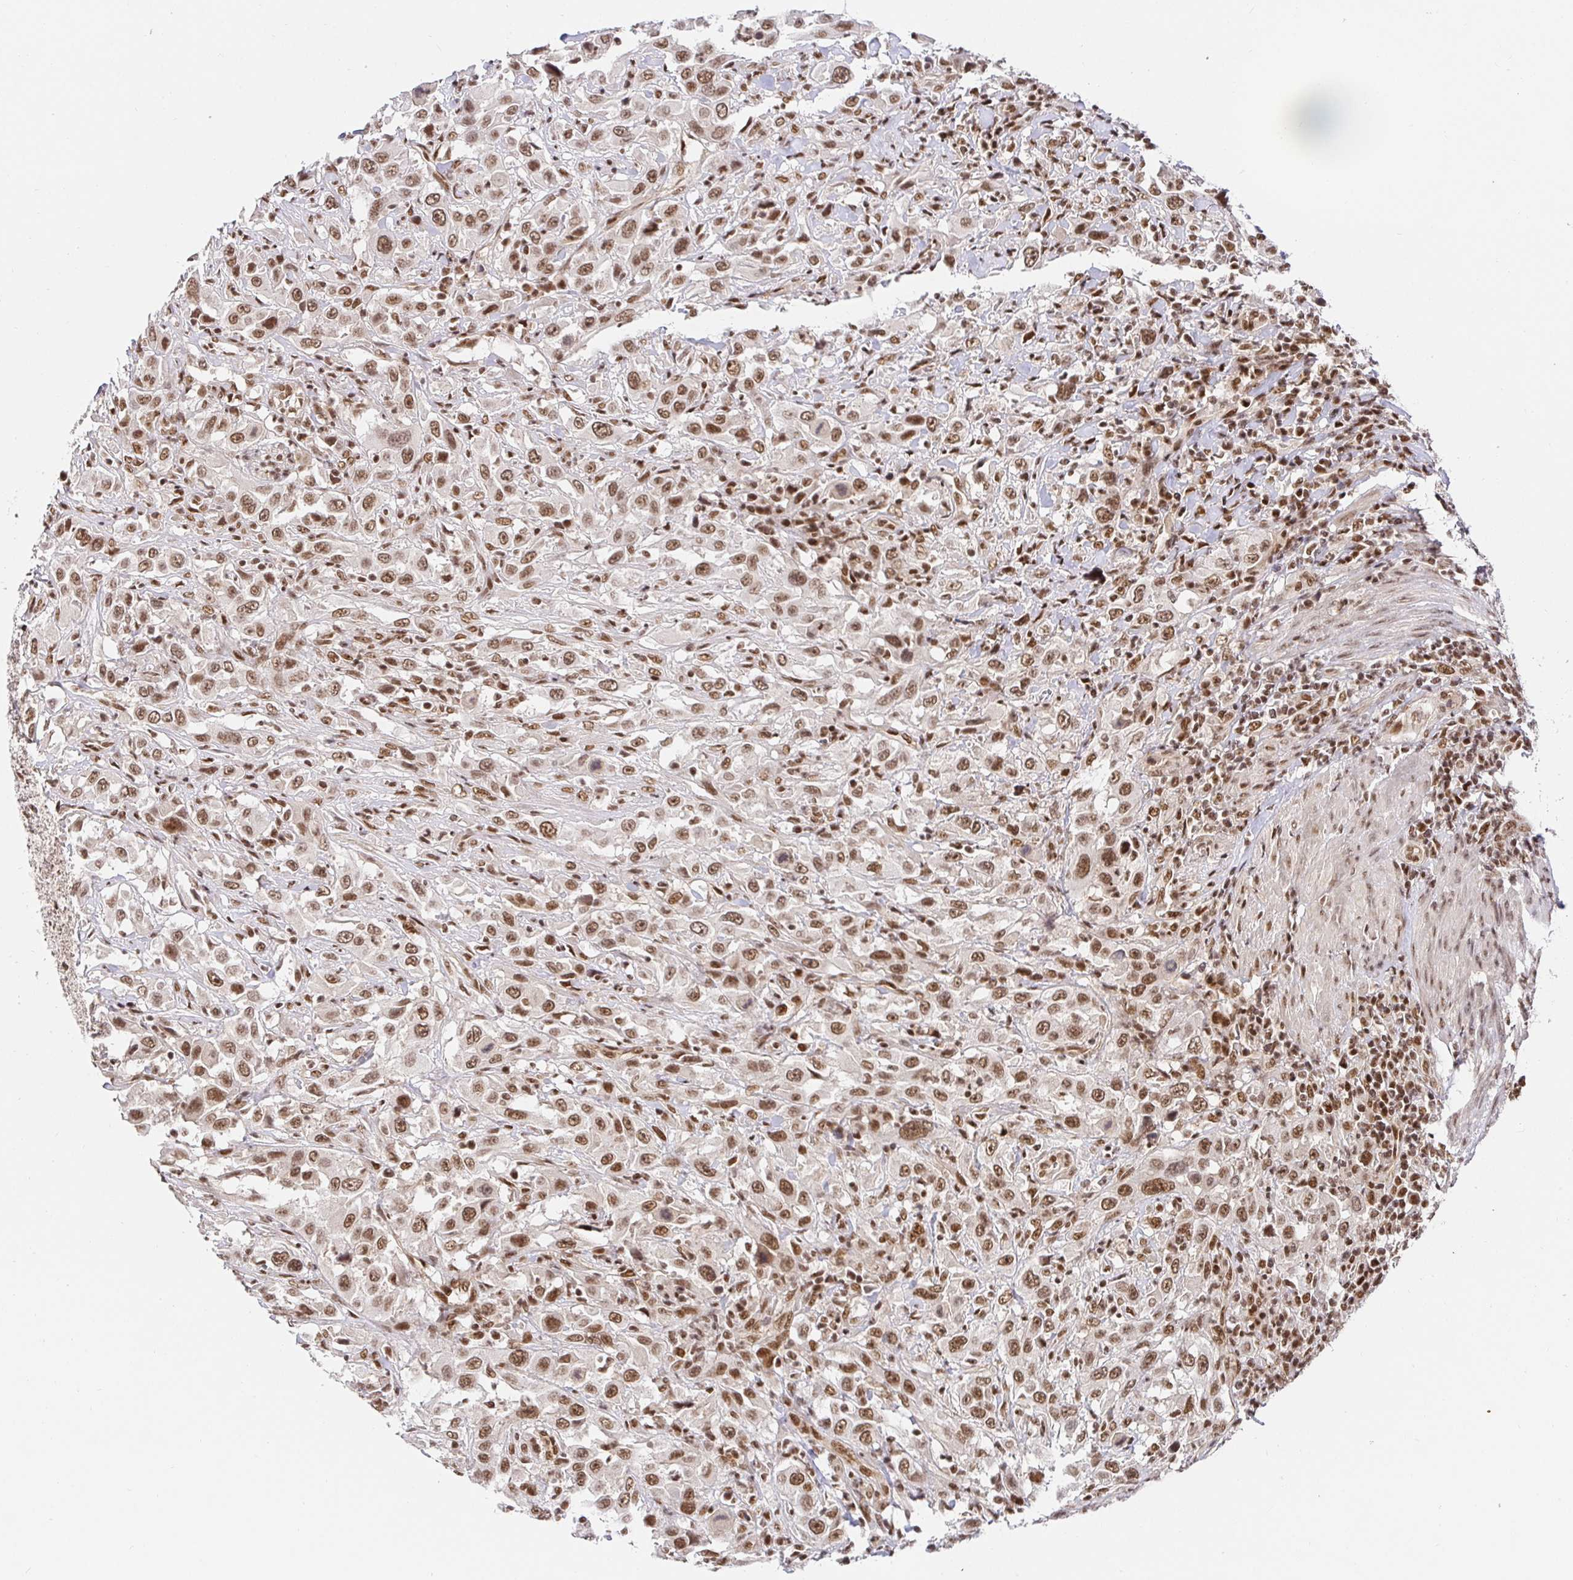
{"staining": {"intensity": "moderate", "quantity": ">75%", "location": "nuclear"}, "tissue": "urothelial cancer", "cell_type": "Tumor cells", "image_type": "cancer", "snomed": [{"axis": "morphology", "description": "Urothelial carcinoma, High grade"}, {"axis": "topography", "description": "Urinary bladder"}], "caption": "An immunohistochemistry histopathology image of neoplastic tissue is shown. Protein staining in brown highlights moderate nuclear positivity in urothelial cancer within tumor cells.", "gene": "USF1", "patient": {"sex": "male", "age": 61}}